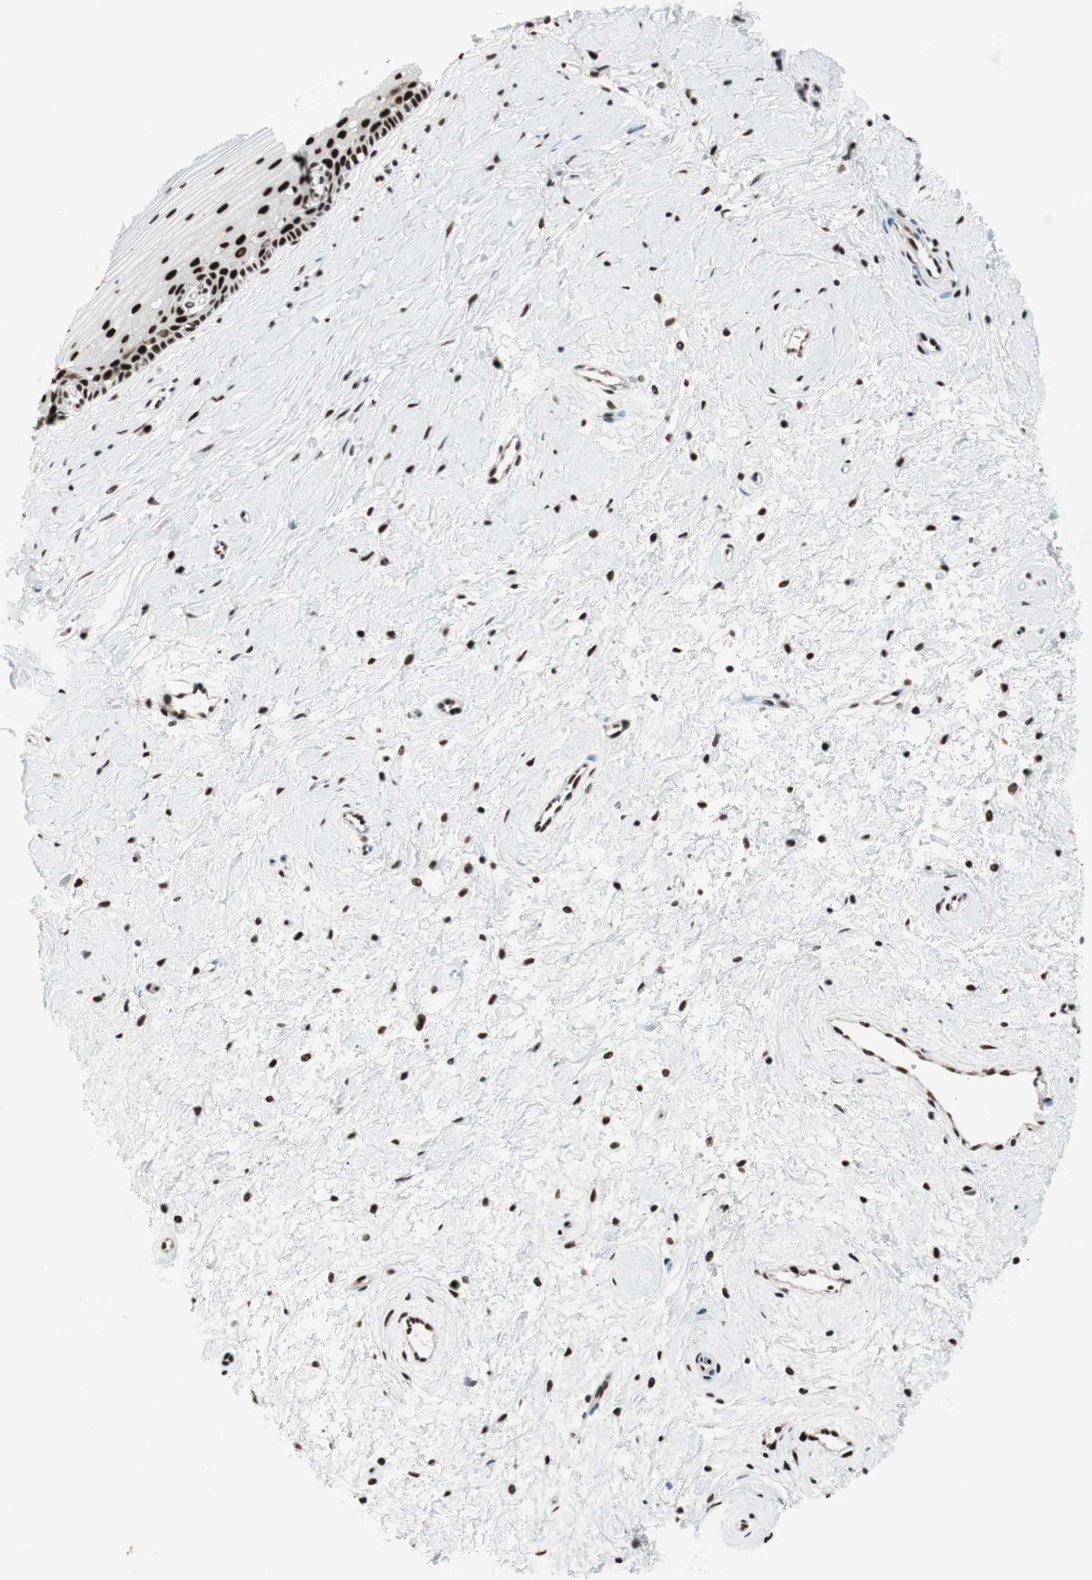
{"staining": {"intensity": "strong", "quantity": ">75%", "location": "nuclear"}, "tissue": "cervix", "cell_type": "Glandular cells", "image_type": "normal", "snomed": [{"axis": "morphology", "description": "Normal tissue, NOS"}, {"axis": "topography", "description": "Cervix"}], "caption": "IHC image of unremarkable human cervix stained for a protein (brown), which shows high levels of strong nuclear staining in approximately >75% of glandular cells.", "gene": "PSME3", "patient": {"sex": "female", "age": 39}}